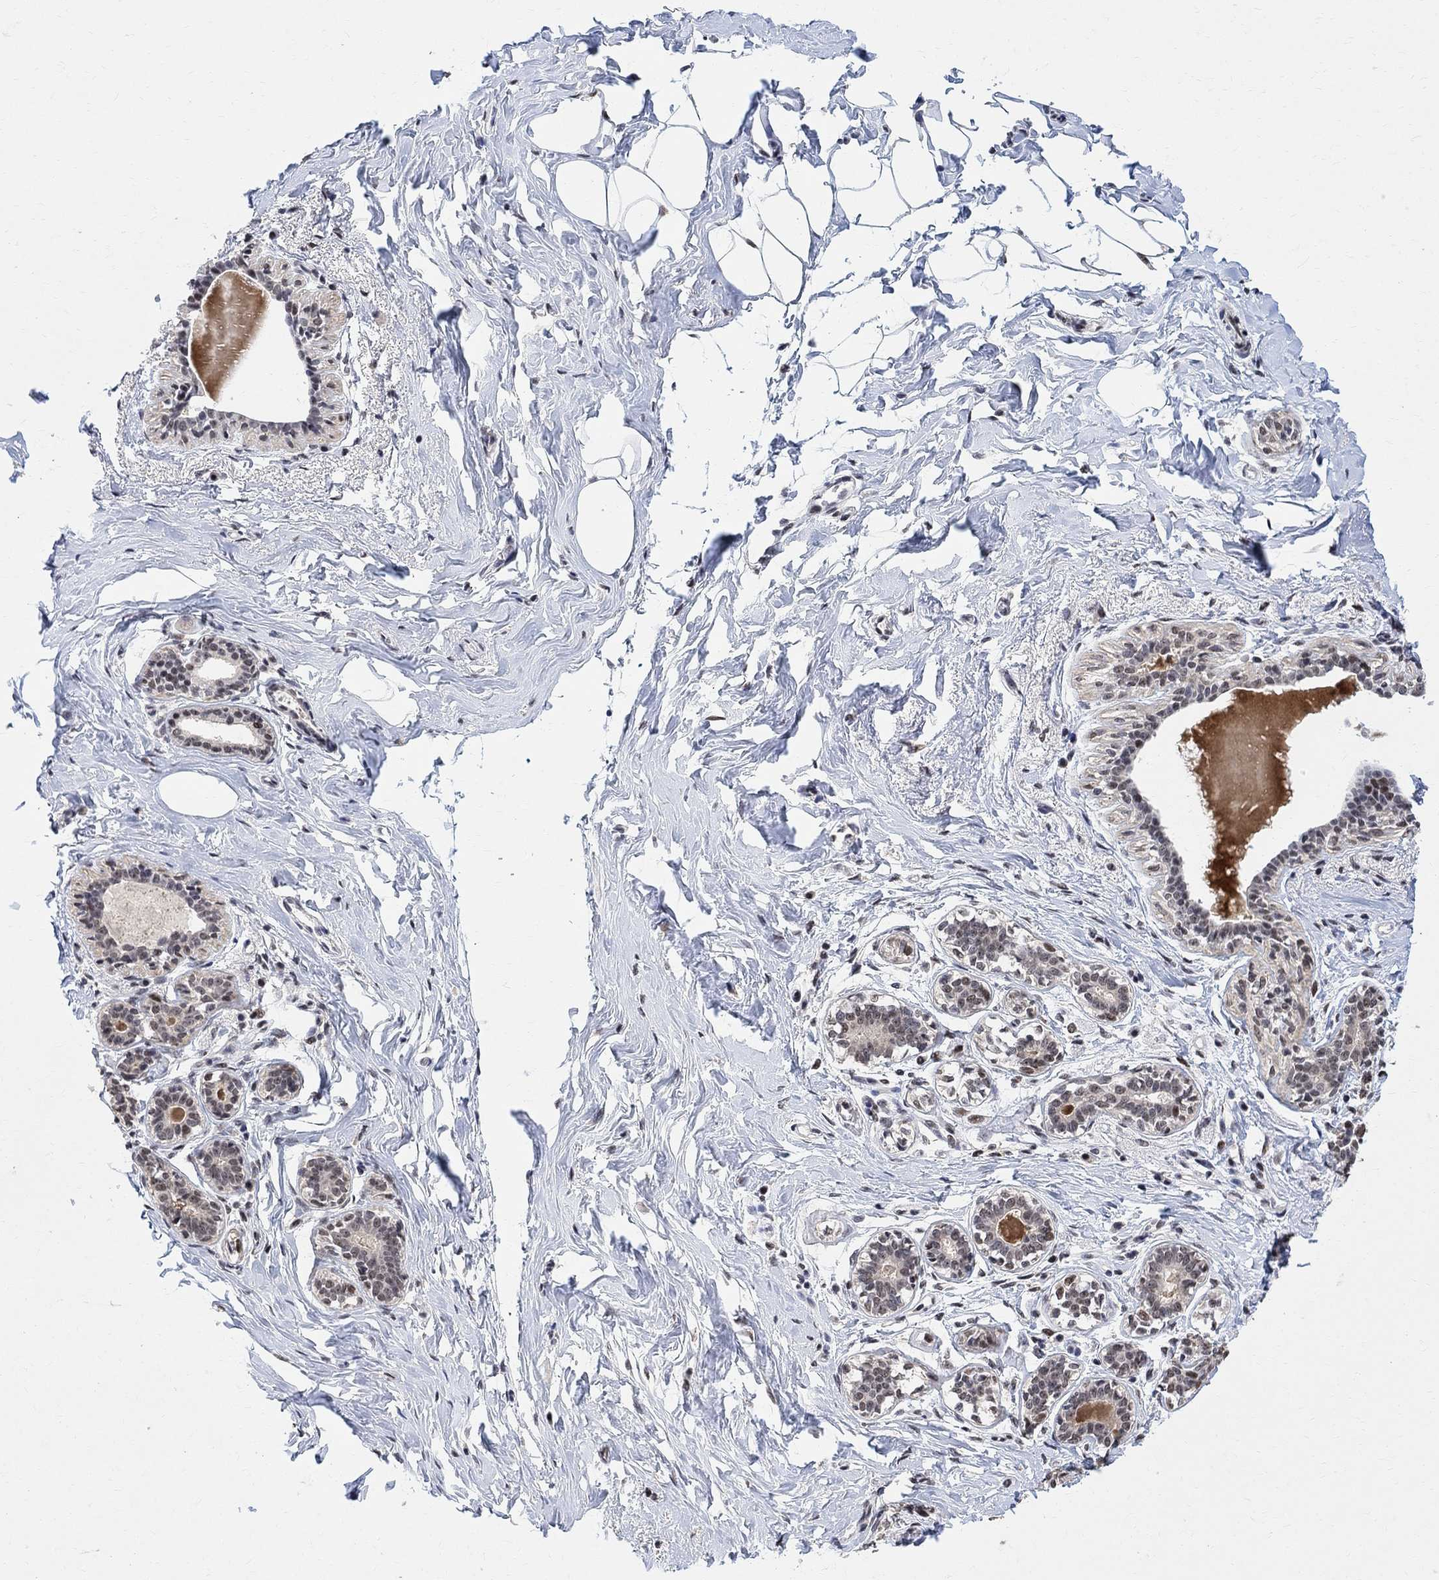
{"staining": {"intensity": "negative", "quantity": "none", "location": "none"}, "tissue": "breast", "cell_type": "Adipocytes", "image_type": "normal", "snomed": [{"axis": "morphology", "description": "Normal tissue, NOS"}, {"axis": "morphology", "description": "Lobular carcinoma, in situ"}, {"axis": "topography", "description": "Breast"}], "caption": "DAB (3,3'-diaminobenzidine) immunohistochemical staining of unremarkable human breast displays no significant positivity in adipocytes.", "gene": "E4F1", "patient": {"sex": "female", "age": 35}}